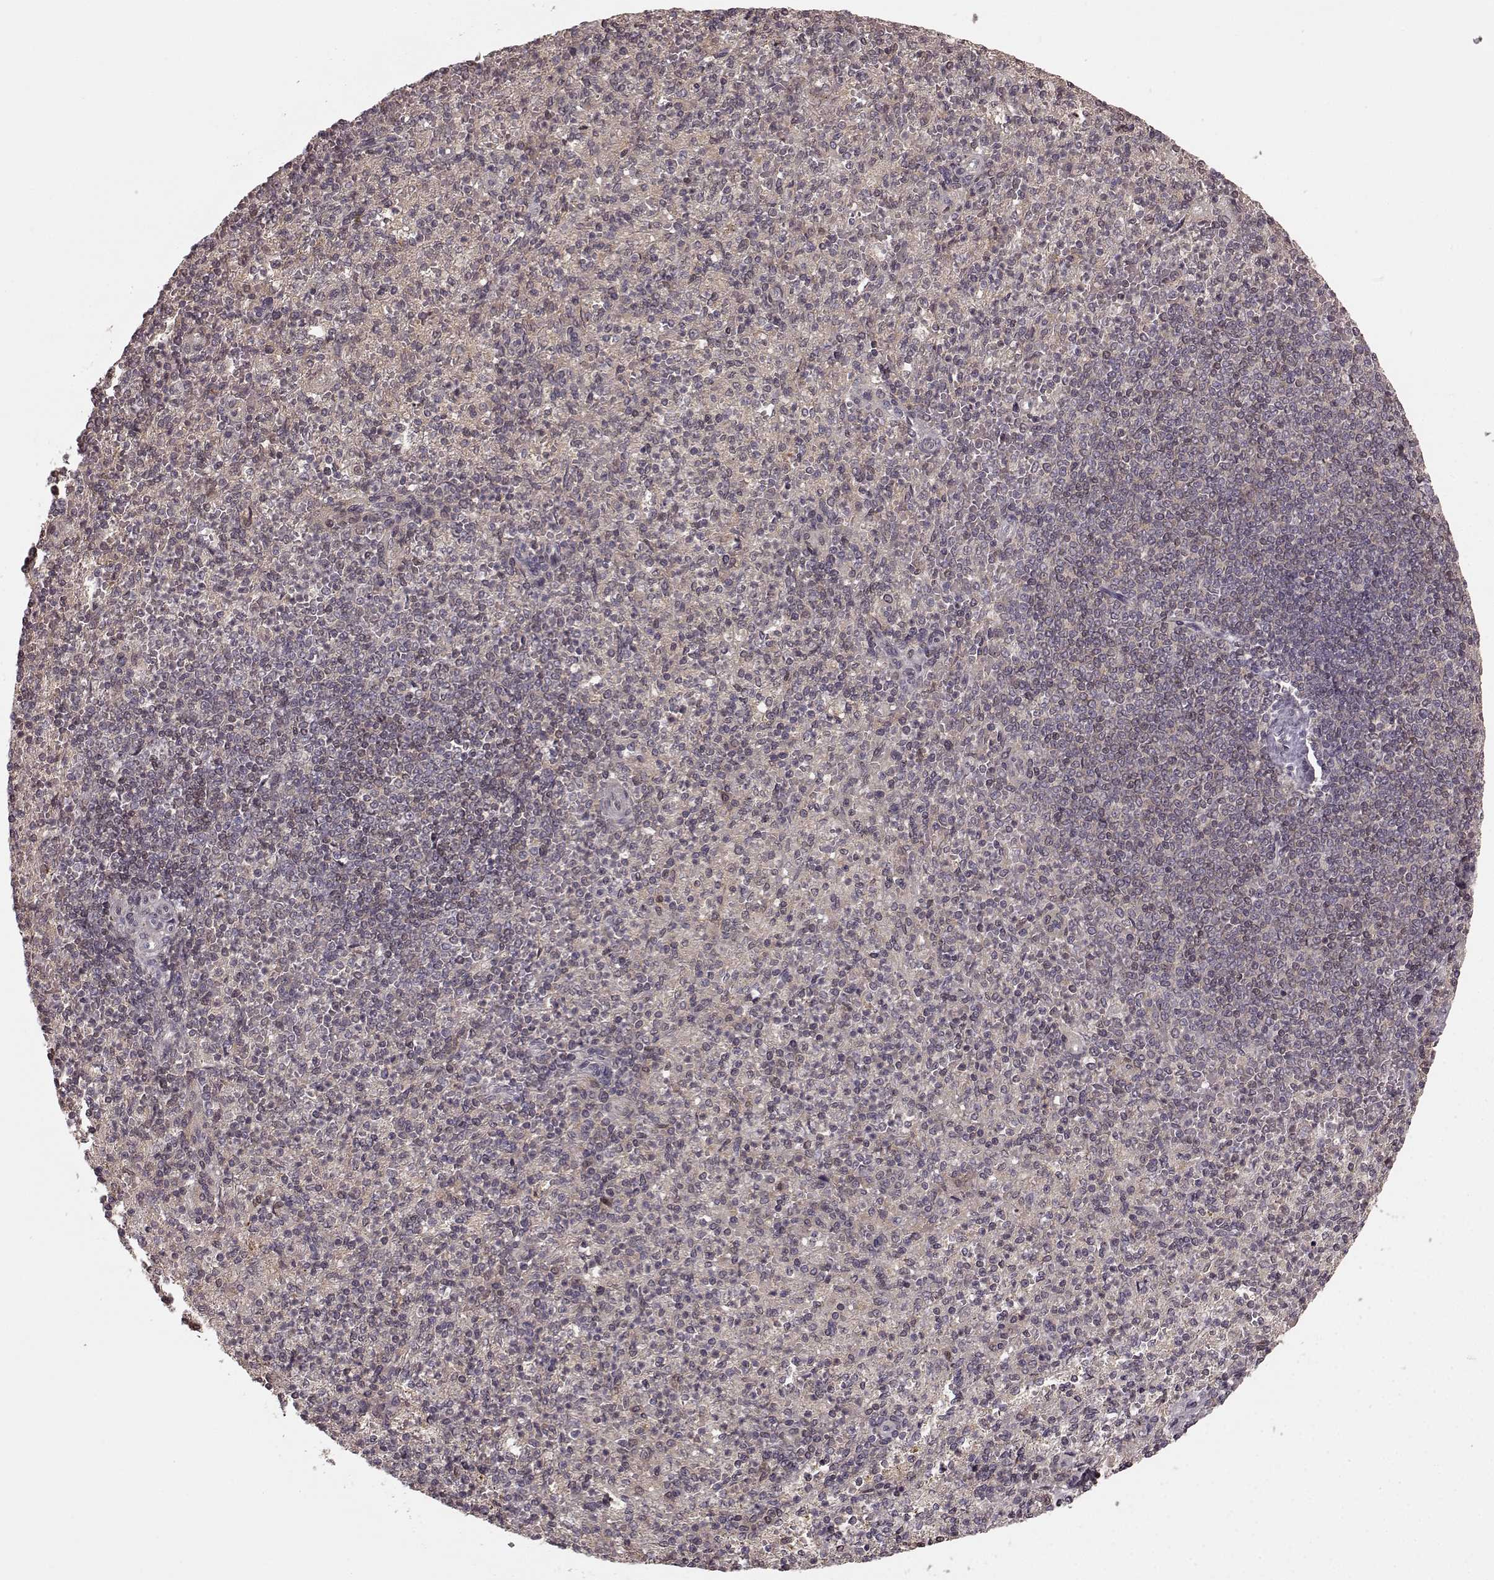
{"staining": {"intensity": "weak", "quantity": "25%-75%", "location": "cytoplasmic/membranous"}, "tissue": "spleen", "cell_type": "Cells in red pulp", "image_type": "normal", "snomed": [{"axis": "morphology", "description": "Normal tissue, NOS"}, {"axis": "topography", "description": "Spleen"}], "caption": "The image demonstrates staining of normal spleen, revealing weak cytoplasmic/membranous protein staining (brown color) within cells in red pulp. The staining was performed using DAB (3,3'-diaminobenzidine), with brown indicating positive protein expression. Nuclei are stained blue with hematoxylin.", "gene": "GSS", "patient": {"sex": "female", "age": 74}}